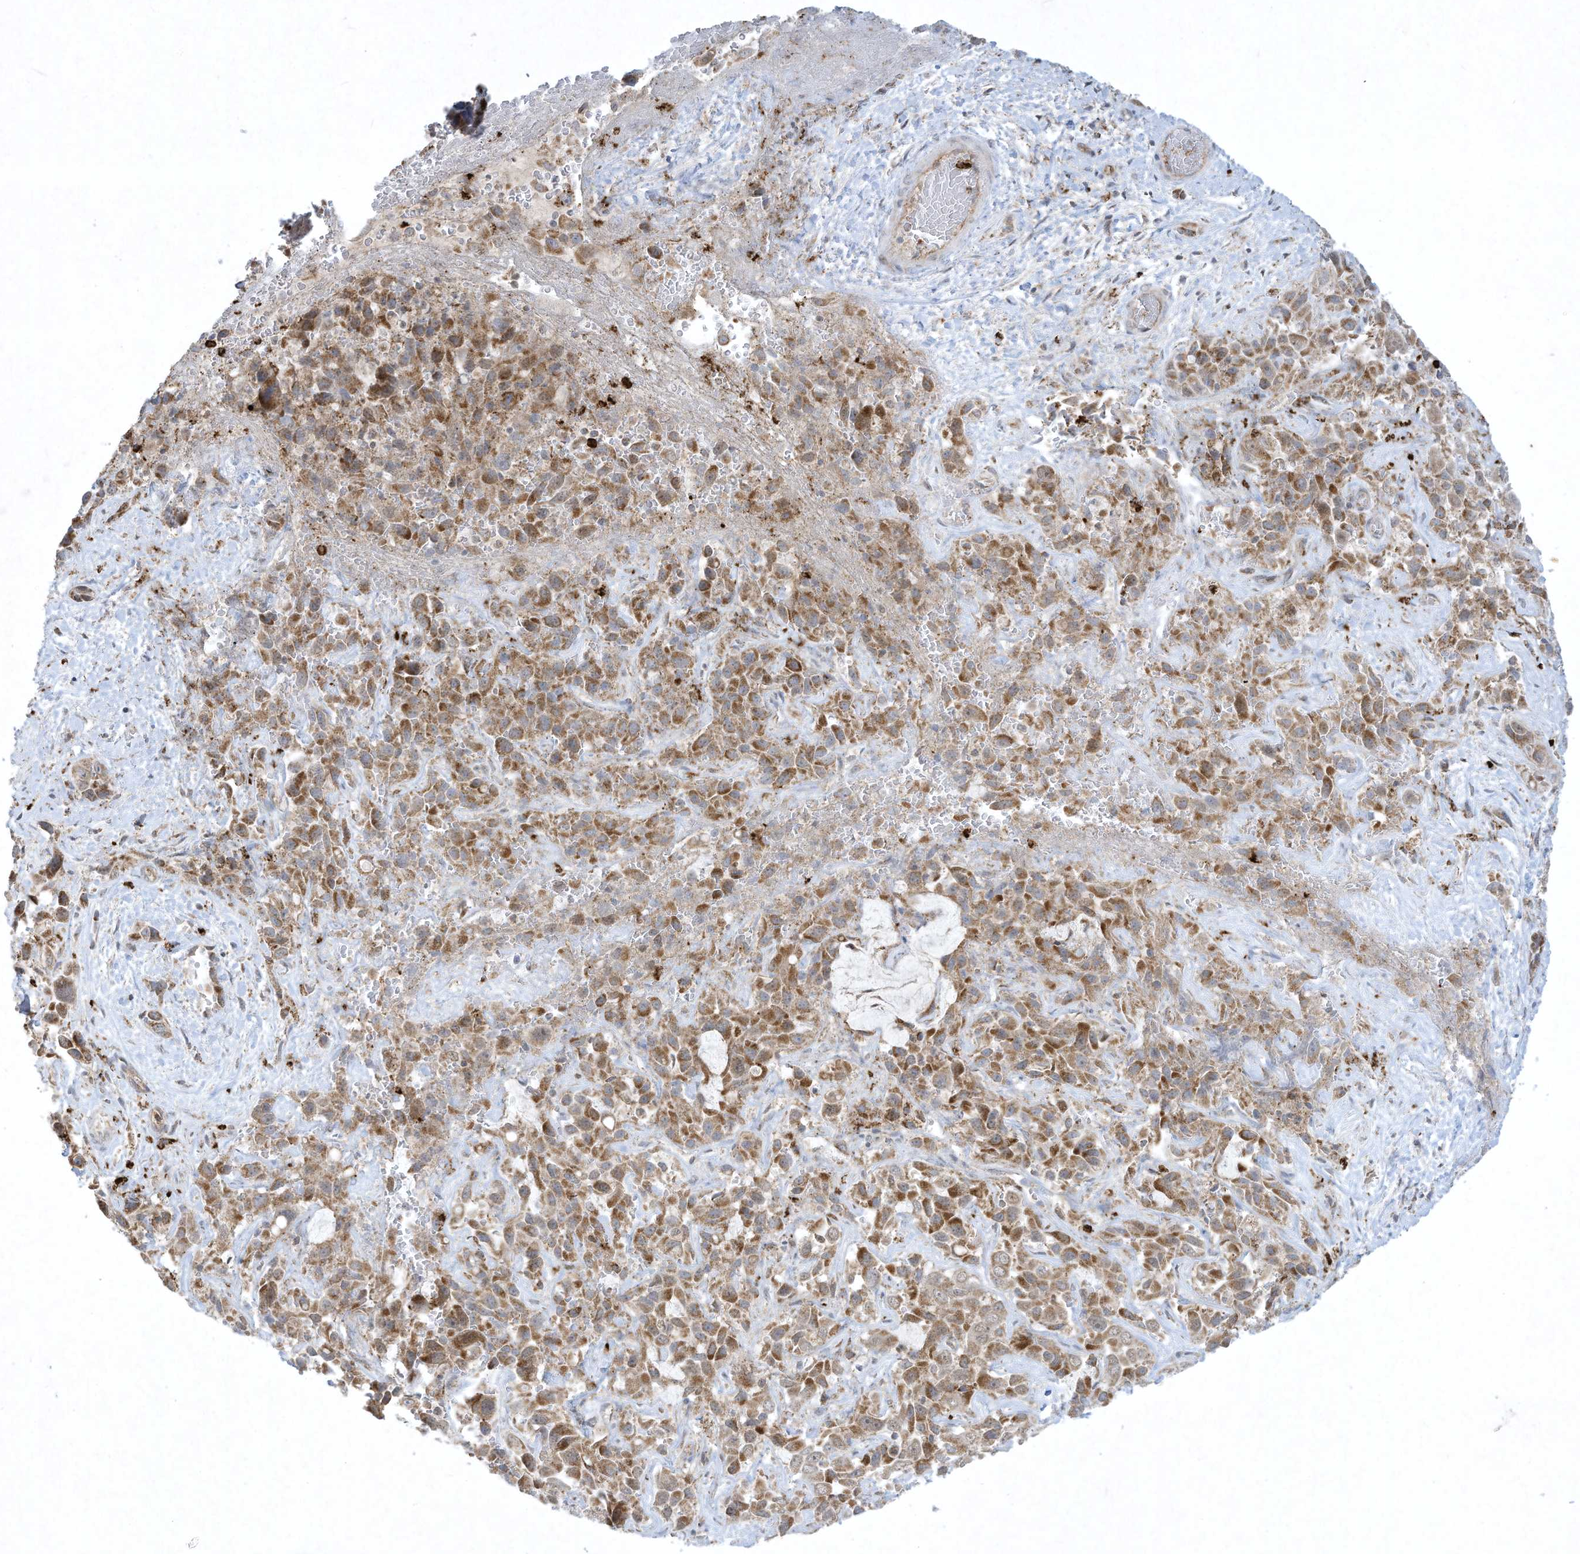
{"staining": {"intensity": "moderate", "quantity": ">75%", "location": "cytoplasmic/membranous,nuclear"}, "tissue": "liver cancer", "cell_type": "Tumor cells", "image_type": "cancer", "snomed": [{"axis": "morphology", "description": "Cholangiocarcinoma"}, {"axis": "topography", "description": "Liver"}], "caption": "Liver cancer (cholangiocarcinoma) stained for a protein (brown) displays moderate cytoplasmic/membranous and nuclear positive expression in about >75% of tumor cells.", "gene": "CHRNA4", "patient": {"sex": "female", "age": 52}}